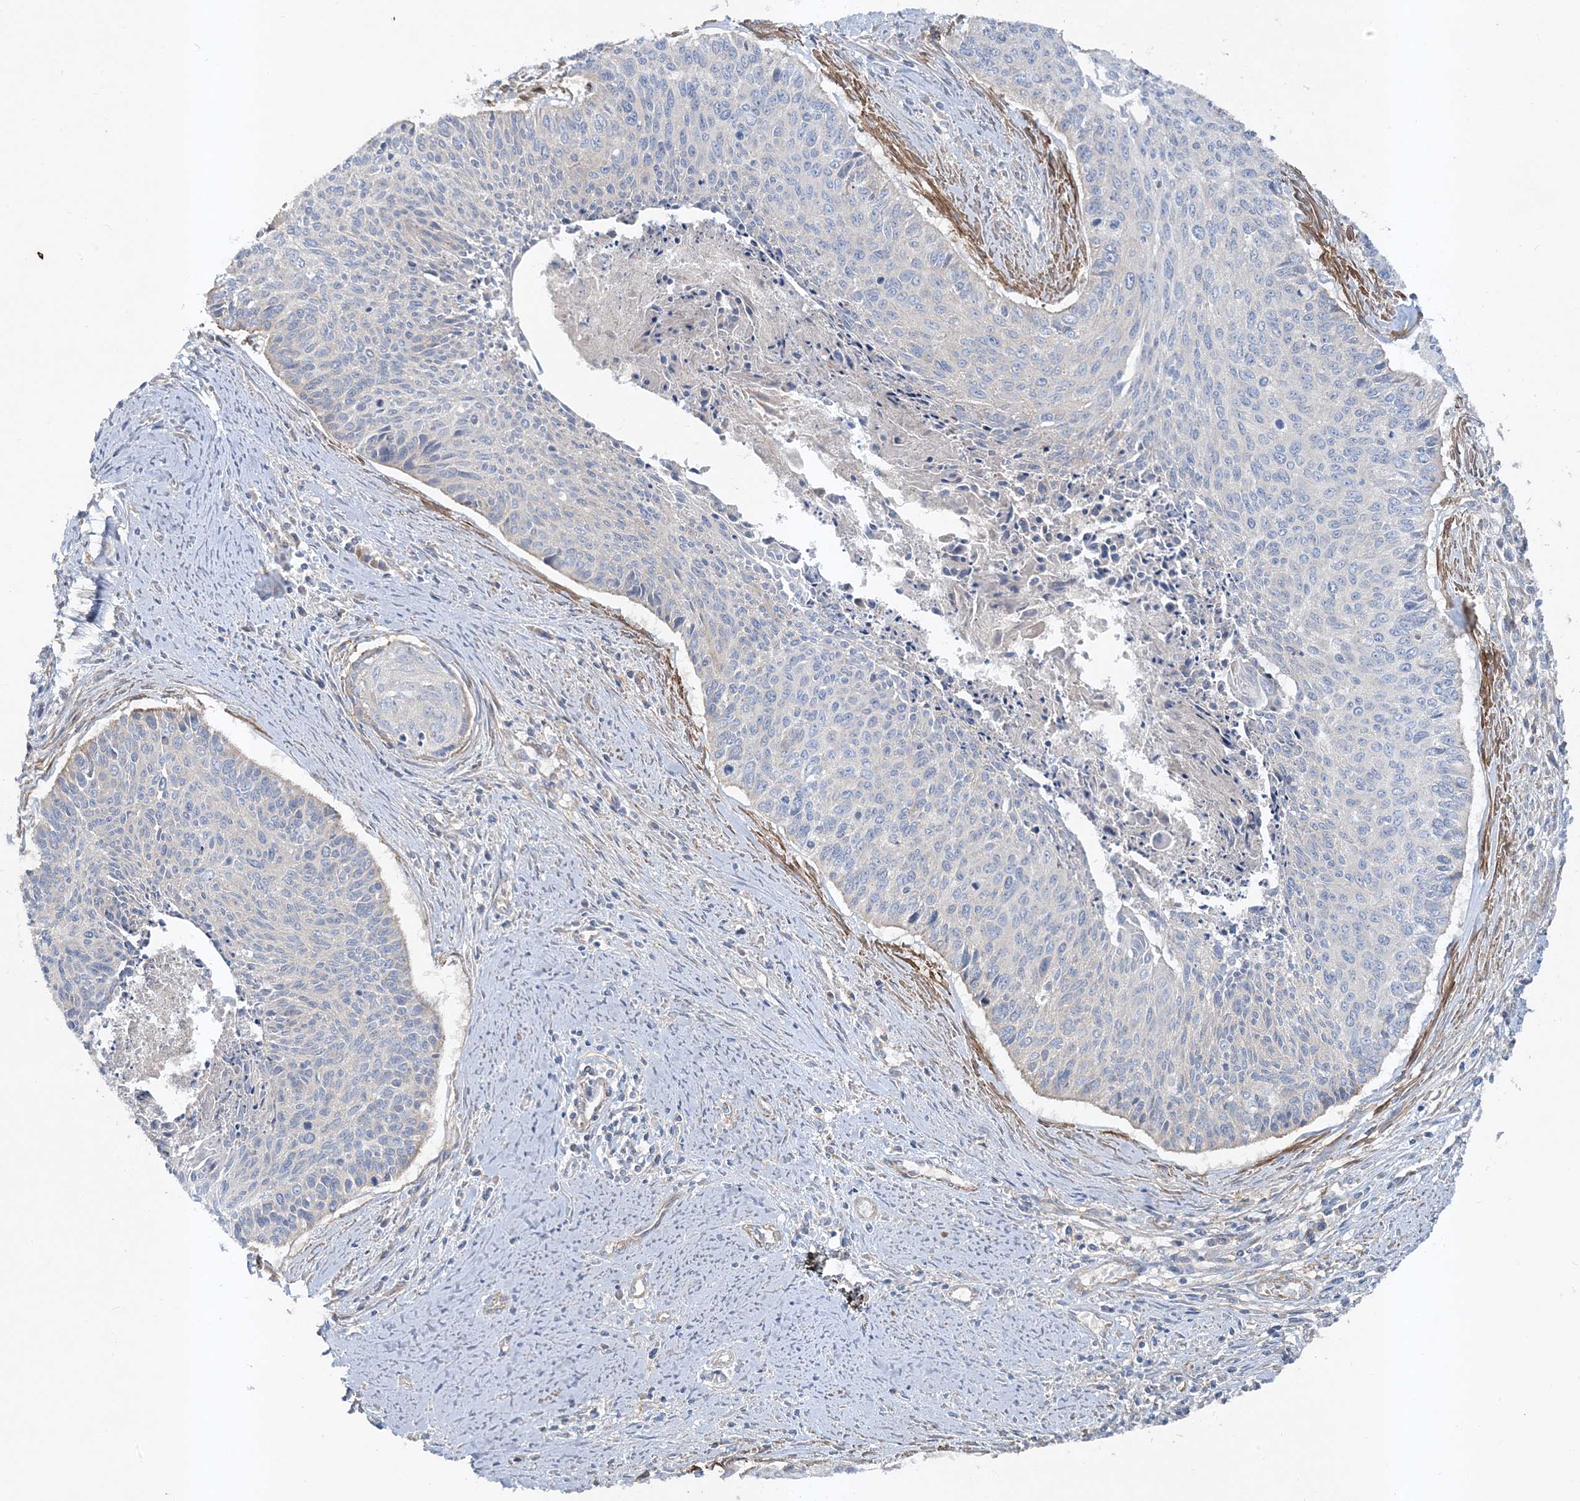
{"staining": {"intensity": "negative", "quantity": "none", "location": "none"}, "tissue": "cervical cancer", "cell_type": "Tumor cells", "image_type": "cancer", "snomed": [{"axis": "morphology", "description": "Squamous cell carcinoma, NOS"}, {"axis": "topography", "description": "Cervix"}], "caption": "Immunohistochemistry photomicrograph of human cervical cancer stained for a protein (brown), which exhibits no positivity in tumor cells.", "gene": "LEXM", "patient": {"sex": "female", "age": 55}}